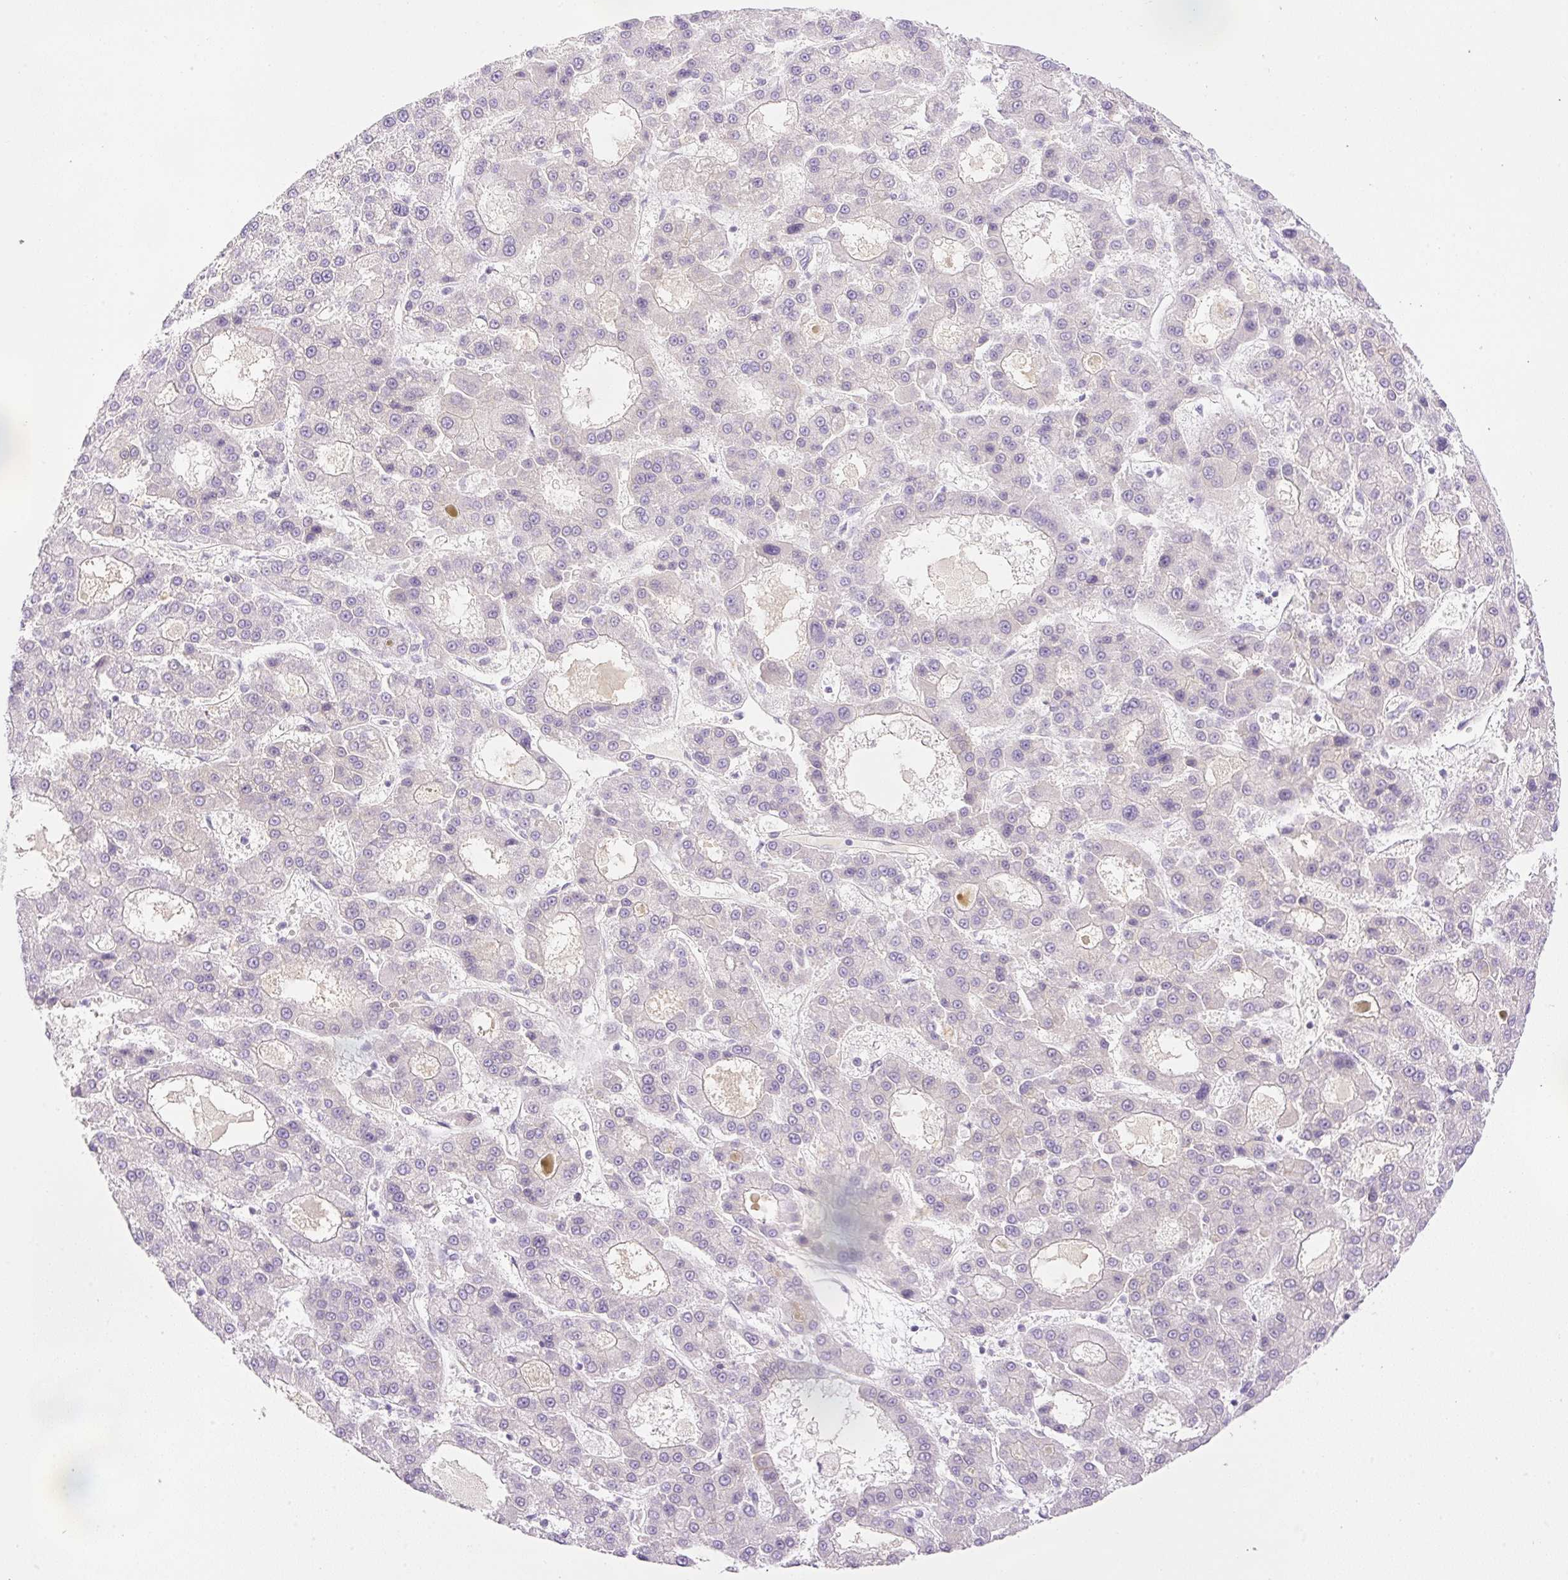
{"staining": {"intensity": "negative", "quantity": "none", "location": "none"}, "tissue": "liver cancer", "cell_type": "Tumor cells", "image_type": "cancer", "snomed": [{"axis": "morphology", "description": "Carcinoma, Hepatocellular, NOS"}, {"axis": "topography", "description": "Liver"}], "caption": "An image of liver cancer (hepatocellular carcinoma) stained for a protein demonstrates no brown staining in tumor cells.", "gene": "PALM3", "patient": {"sex": "male", "age": 70}}